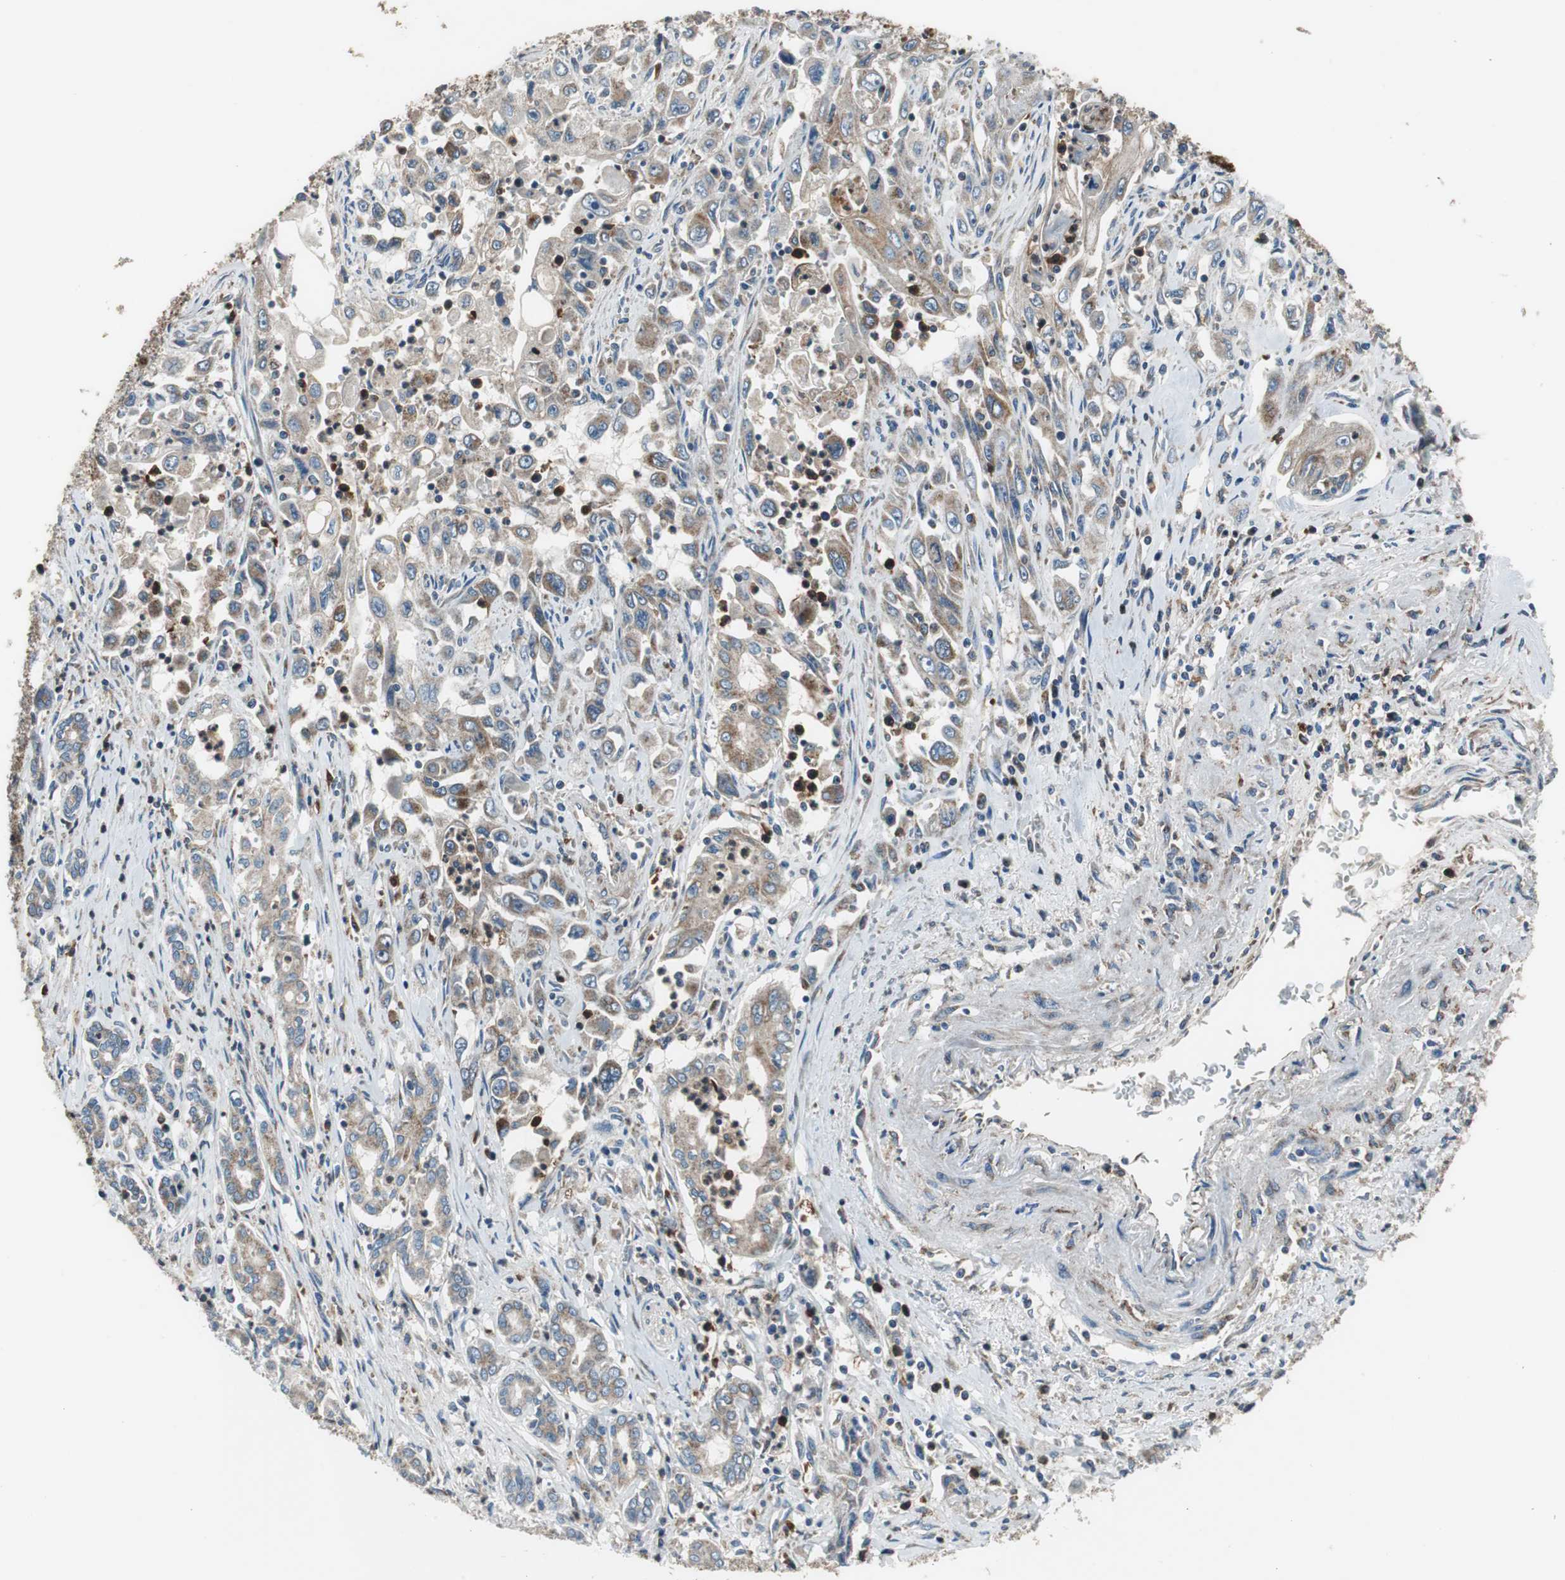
{"staining": {"intensity": "moderate", "quantity": ">75%", "location": "cytoplasmic/membranous"}, "tissue": "pancreatic cancer", "cell_type": "Tumor cells", "image_type": "cancer", "snomed": [{"axis": "morphology", "description": "Adenocarcinoma, NOS"}, {"axis": "topography", "description": "Pancreas"}], "caption": "Immunohistochemical staining of human pancreatic cancer (adenocarcinoma) shows medium levels of moderate cytoplasmic/membranous expression in approximately >75% of tumor cells.", "gene": "PI4KB", "patient": {"sex": "male", "age": 70}}